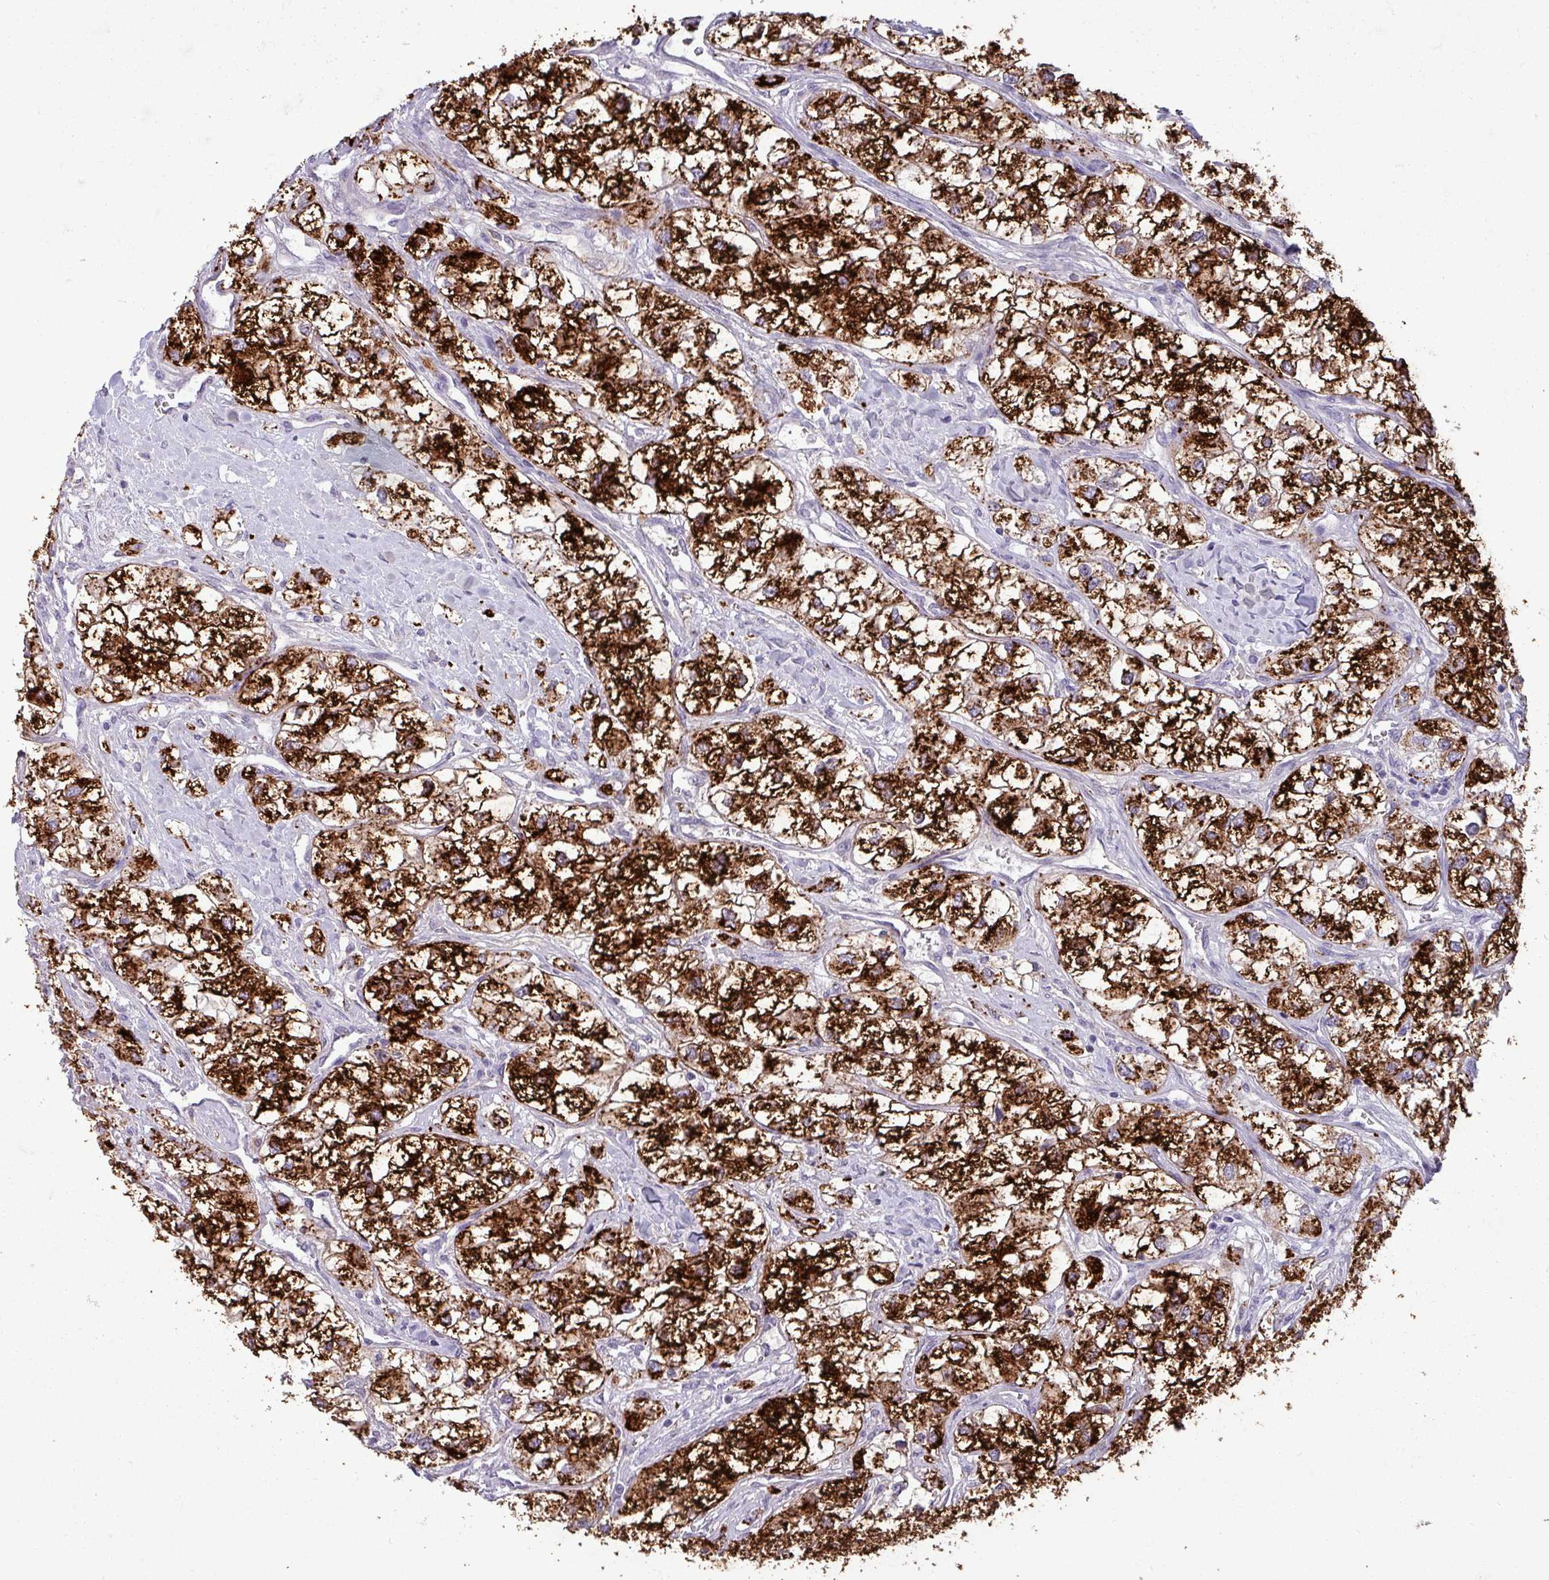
{"staining": {"intensity": "strong", "quantity": ">75%", "location": "cytoplasmic/membranous"}, "tissue": "renal cancer", "cell_type": "Tumor cells", "image_type": "cancer", "snomed": [{"axis": "morphology", "description": "Adenocarcinoma, NOS"}, {"axis": "topography", "description": "Kidney"}], "caption": "Protein positivity by IHC shows strong cytoplasmic/membranous positivity in approximately >75% of tumor cells in renal adenocarcinoma.", "gene": "PLIN2", "patient": {"sex": "male", "age": 59}}